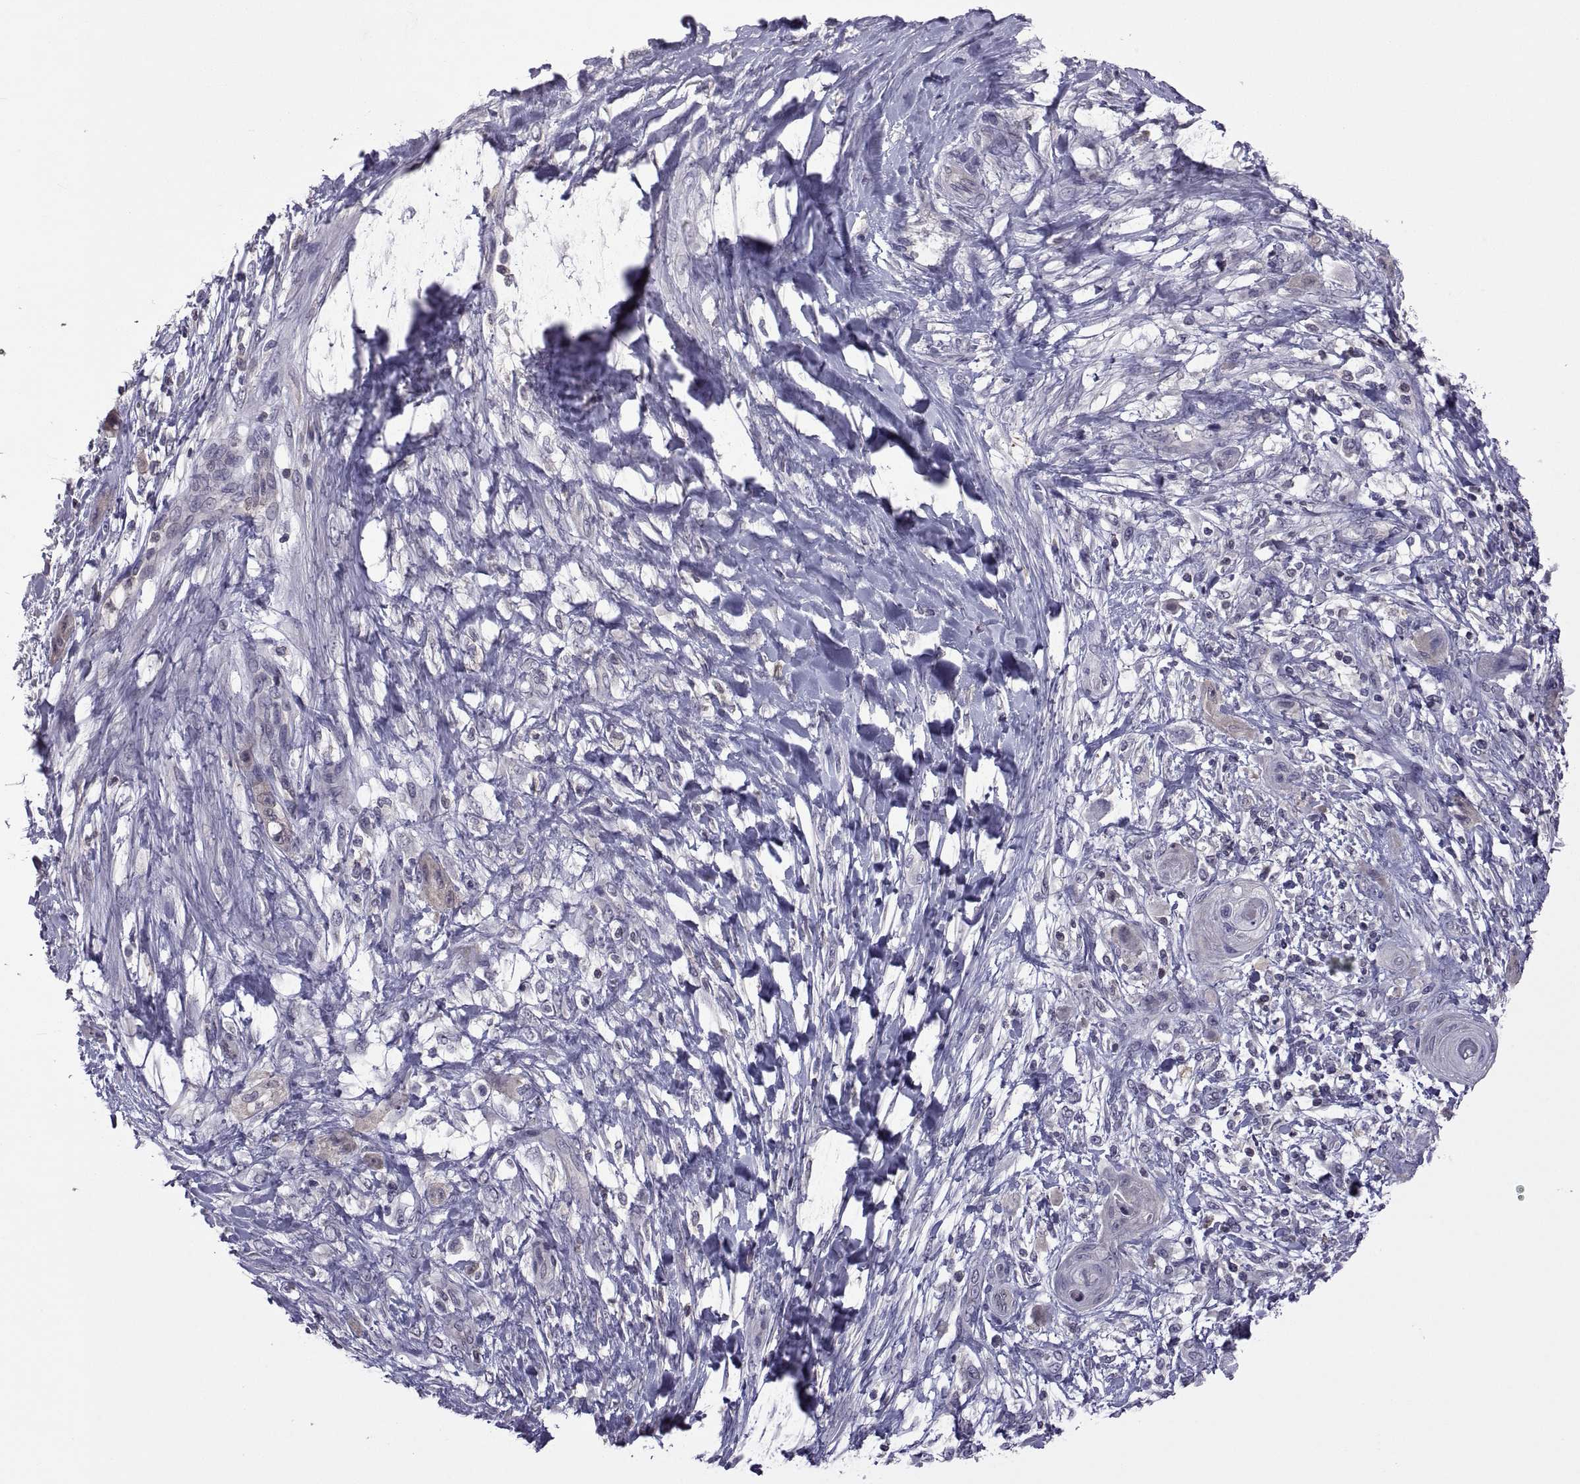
{"staining": {"intensity": "negative", "quantity": "none", "location": "none"}, "tissue": "skin cancer", "cell_type": "Tumor cells", "image_type": "cancer", "snomed": [{"axis": "morphology", "description": "Squamous cell carcinoma, NOS"}, {"axis": "topography", "description": "Skin"}], "caption": "IHC of human squamous cell carcinoma (skin) demonstrates no expression in tumor cells.", "gene": "FGF9", "patient": {"sex": "male", "age": 62}}